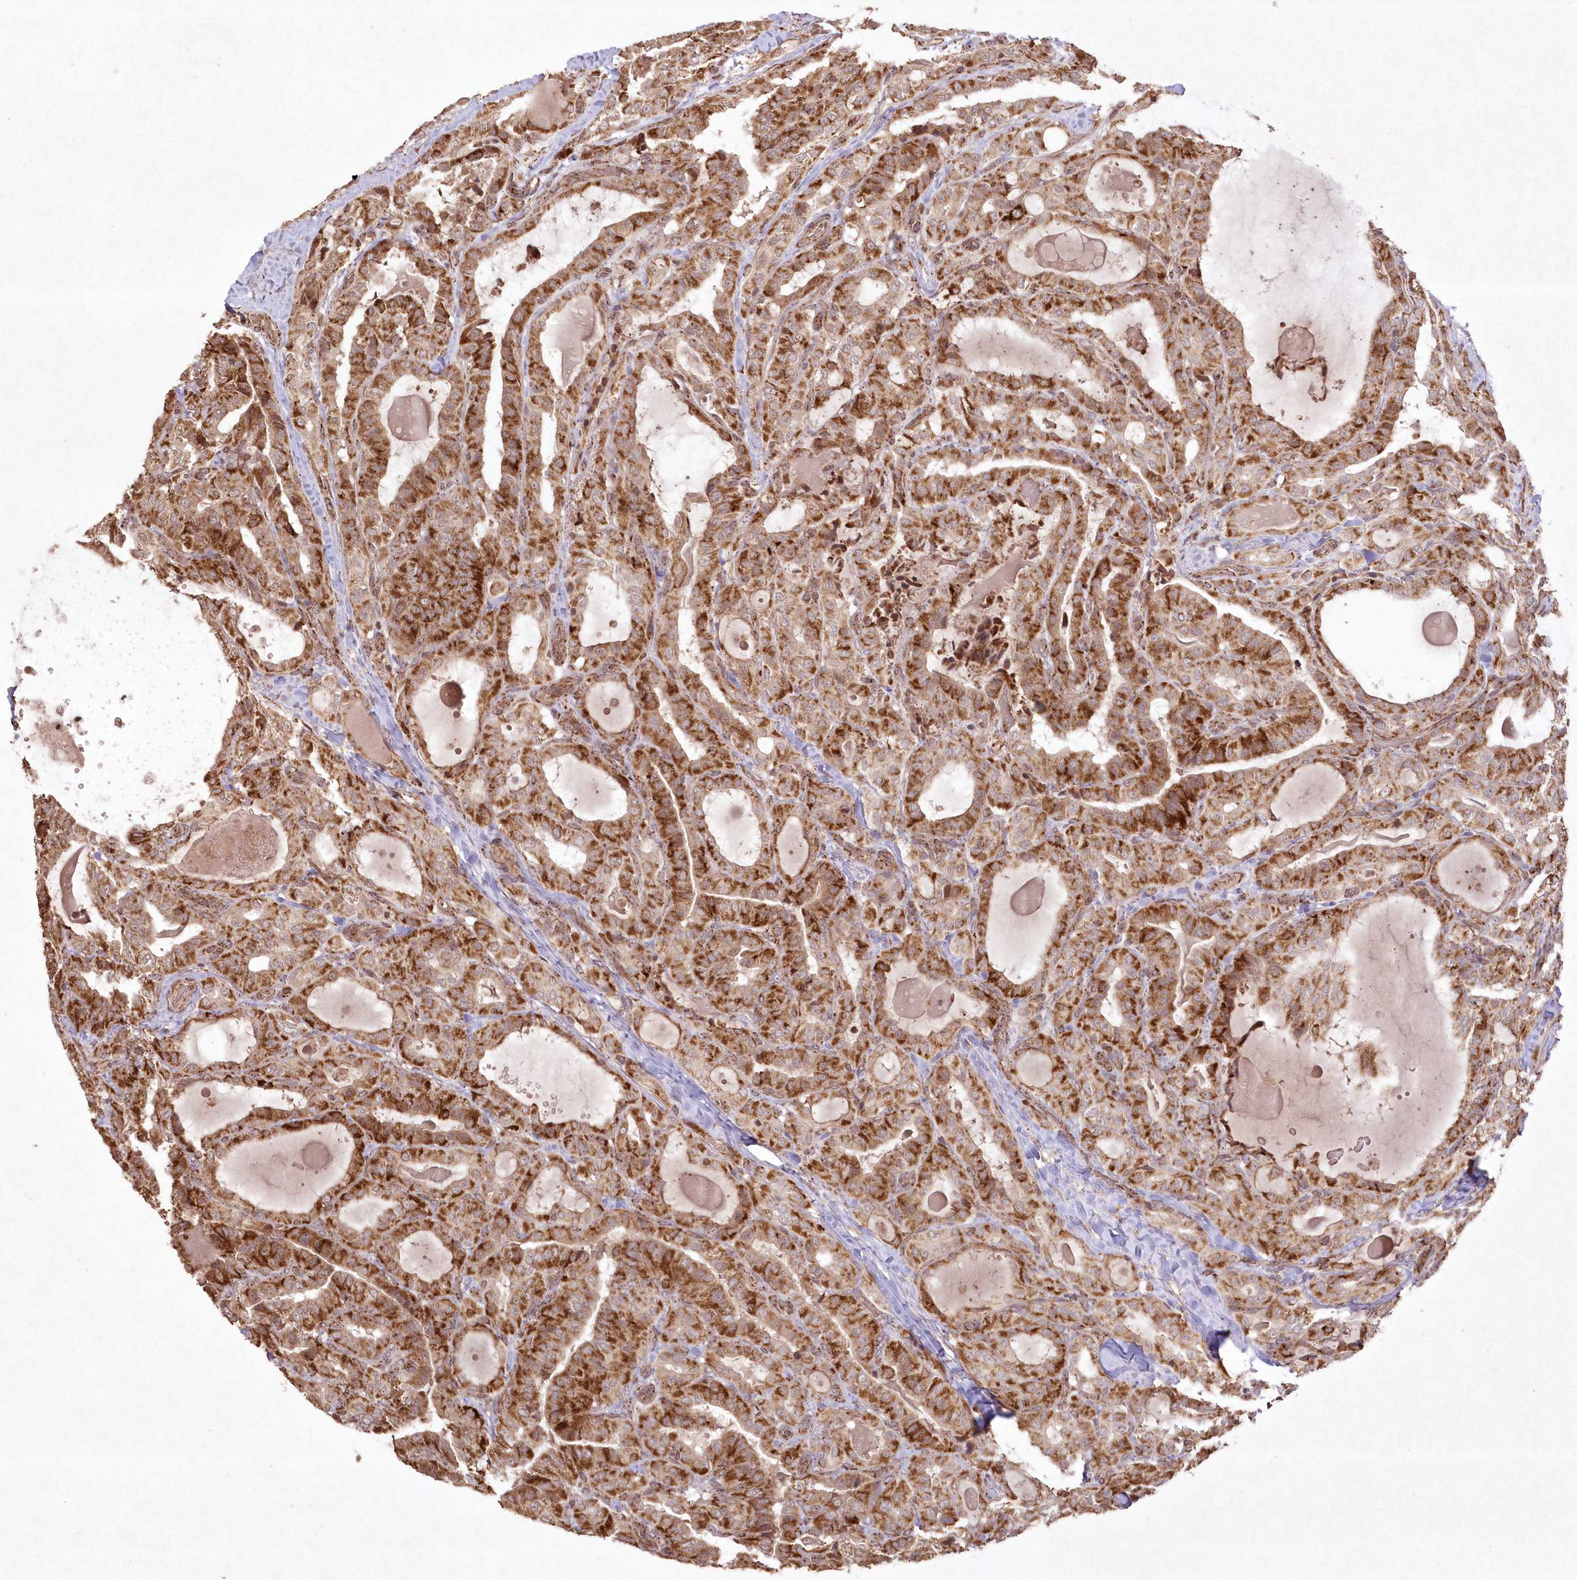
{"staining": {"intensity": "strong", "quantity": ">75%", "location": "cytoplasmic/membranous"}, "tissue": "thyroid cancer", "cell_type": "Tumor cells", "image_type": "cancer", "snomed": [{"axis": "morphology", "description": "Papillary adenocarcinoma, NOS"}, {"axis": "topography", "description": "Thyroid gland"}], "caption": "Brown immunohistochemical staining in thyroid papillary adenocarcinoma exhibits strong cytoplasmic/membranous positivity in about >75% of tumor cells.", "gene": "LRPPRC", "patient": {"sex": "male", "age": 77}}